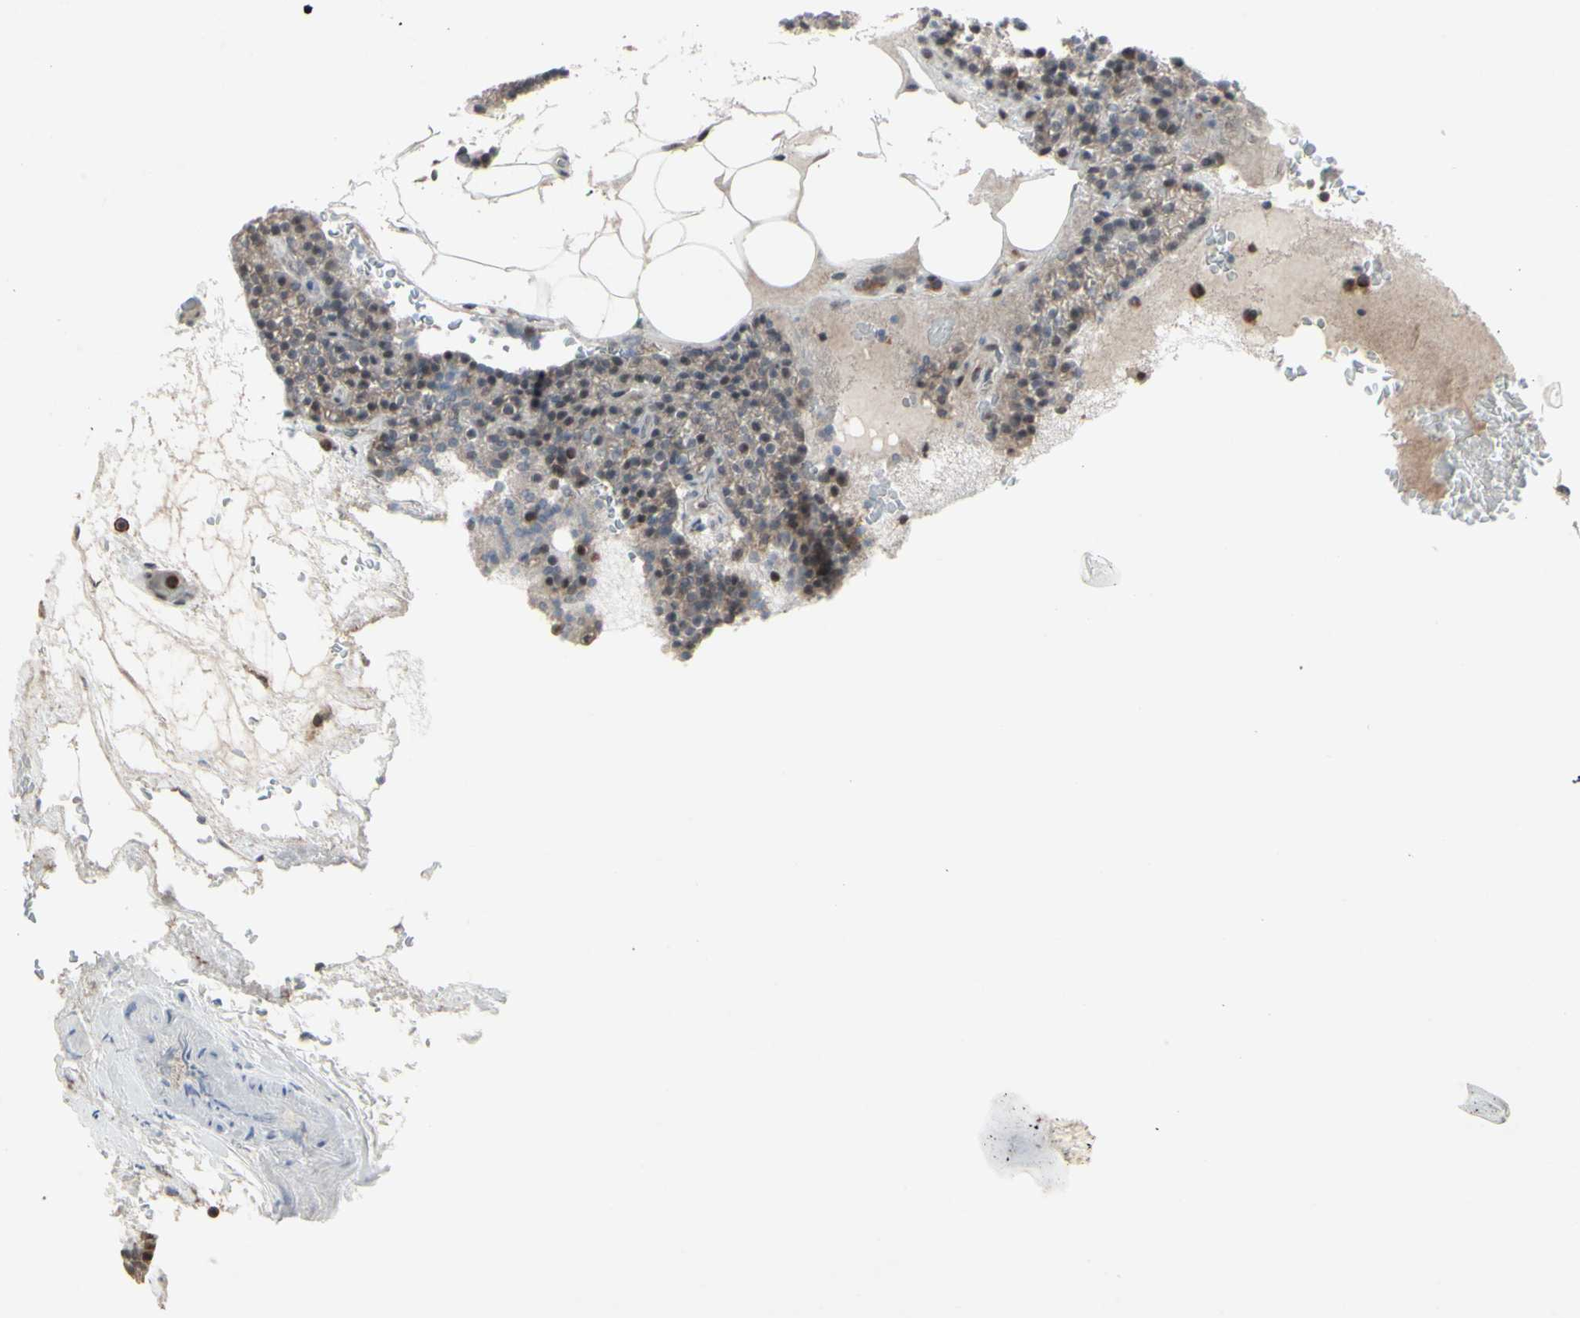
{"staining": {"intensity": "moderate", "quantity": "<25%", "location": "nuclear"}, "tissue": "parathyroid gland", "cell_type": "Glandular cells", "image_type": "normal", "snomed": [{"axis": "morphology", "description": "Normal tissue, NOS"}, {"axis": "morphology", "description": "Hyperplasia, NOS"}, {"axis": "topography", "description": "Parathyroid gland"}], "caption": "The immunohistochemical stain highlights moderate nuclear staining in glandular cells of unremarkable parathyroid gland. (DAB (3,3'-diaminobenzidine) IHC, brown staining for protein, blue staining for nuclei).", "gene": "CD33", "patient": {"sex": "male", "age": 44}}